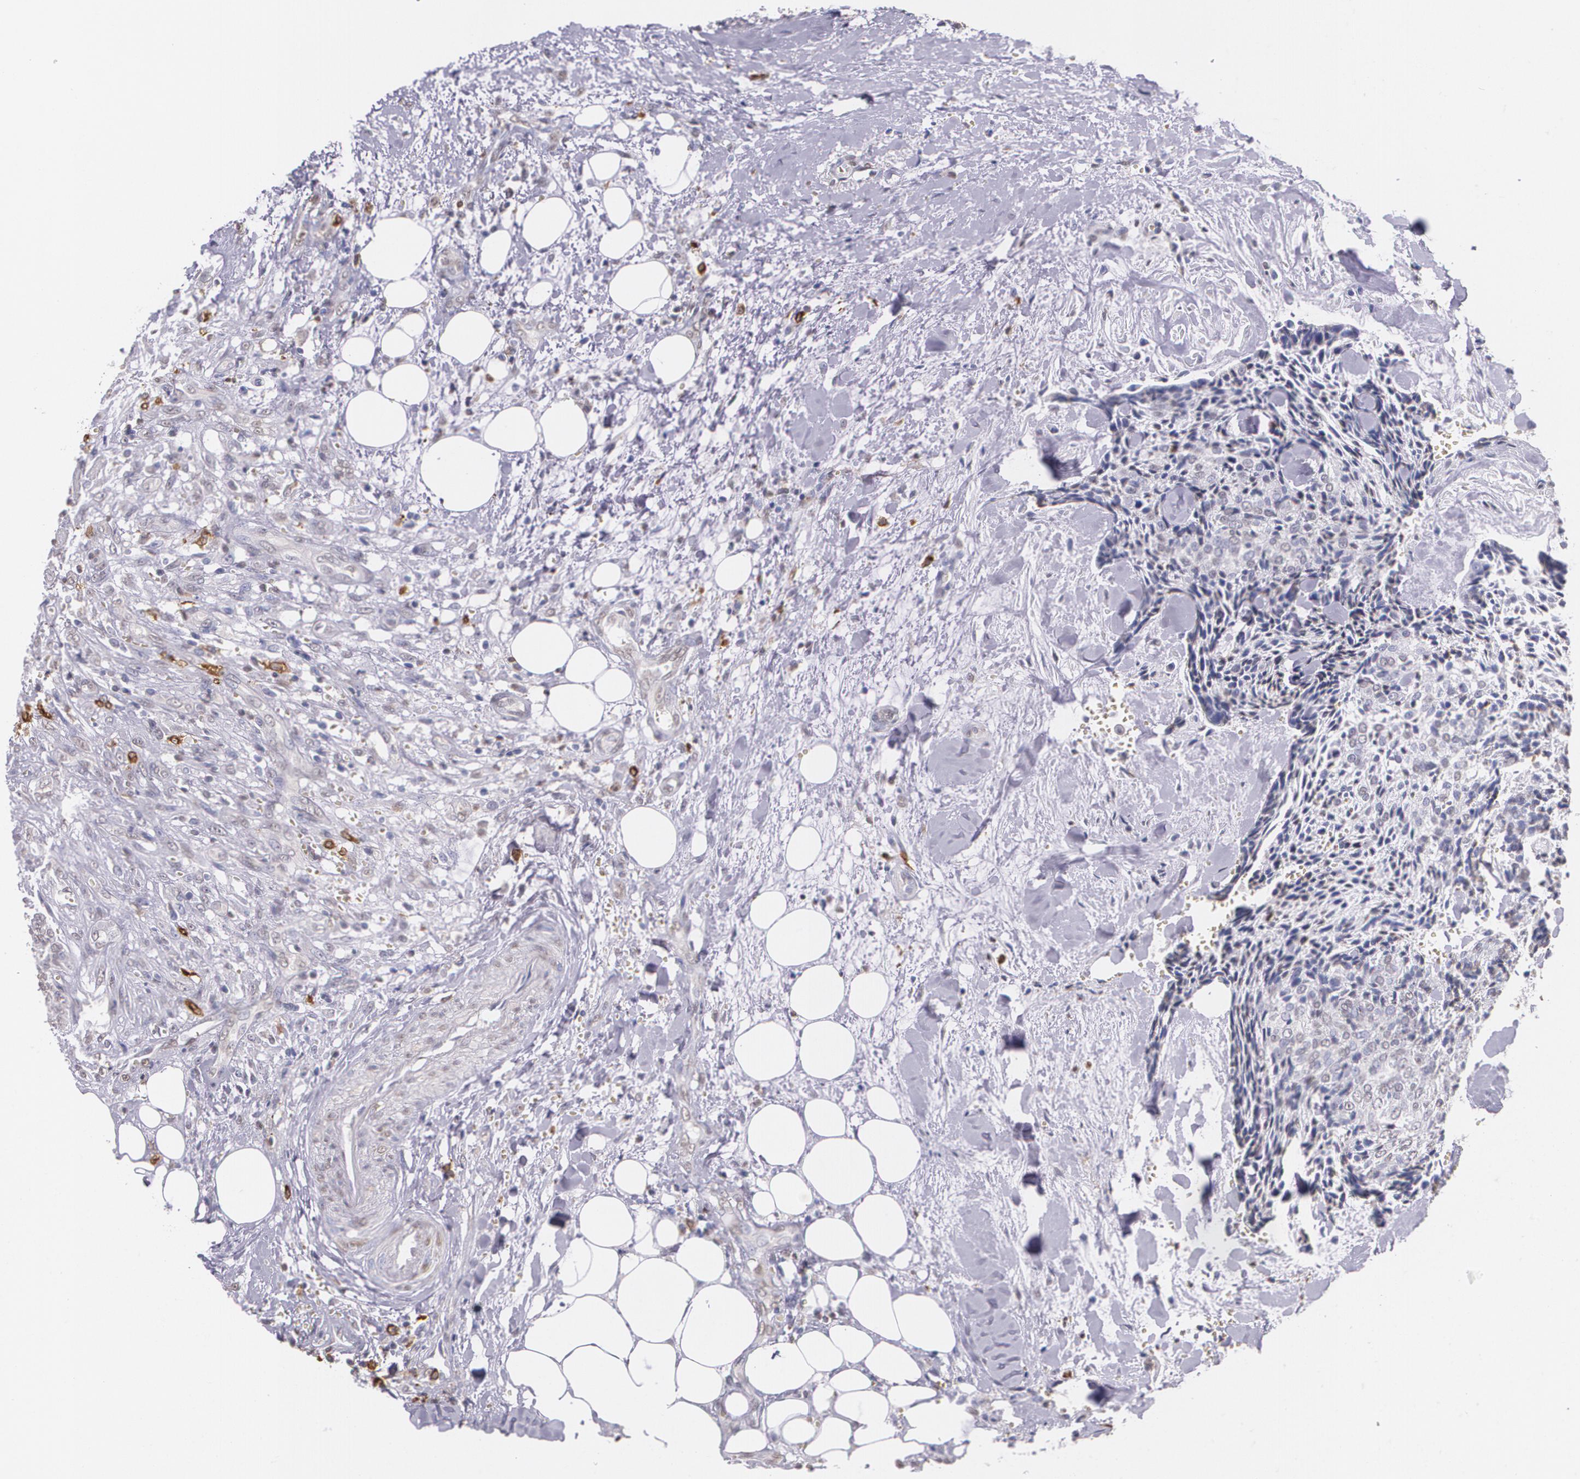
{"staining": {"intensity": "negative", "quantity": "none", "location": "none"}, "tissue": "head and neck cancer", "cell_type": "Tumor cells", "image_type": "cancer", "snomed": [{"axis": "morphology", "description": "Squamous cell carcinoma, NOS"}, {"axis": "topography", "description": "Salivary gland"}, {"axis": "topography", "description": "Head-Neck"}], "caption": "Tumor cells are negative for protein expression in human head and neck cancer (squamous cell carcinoma).", "gene": "RTN1", "patient": {"sex": "male", "age": 70}}